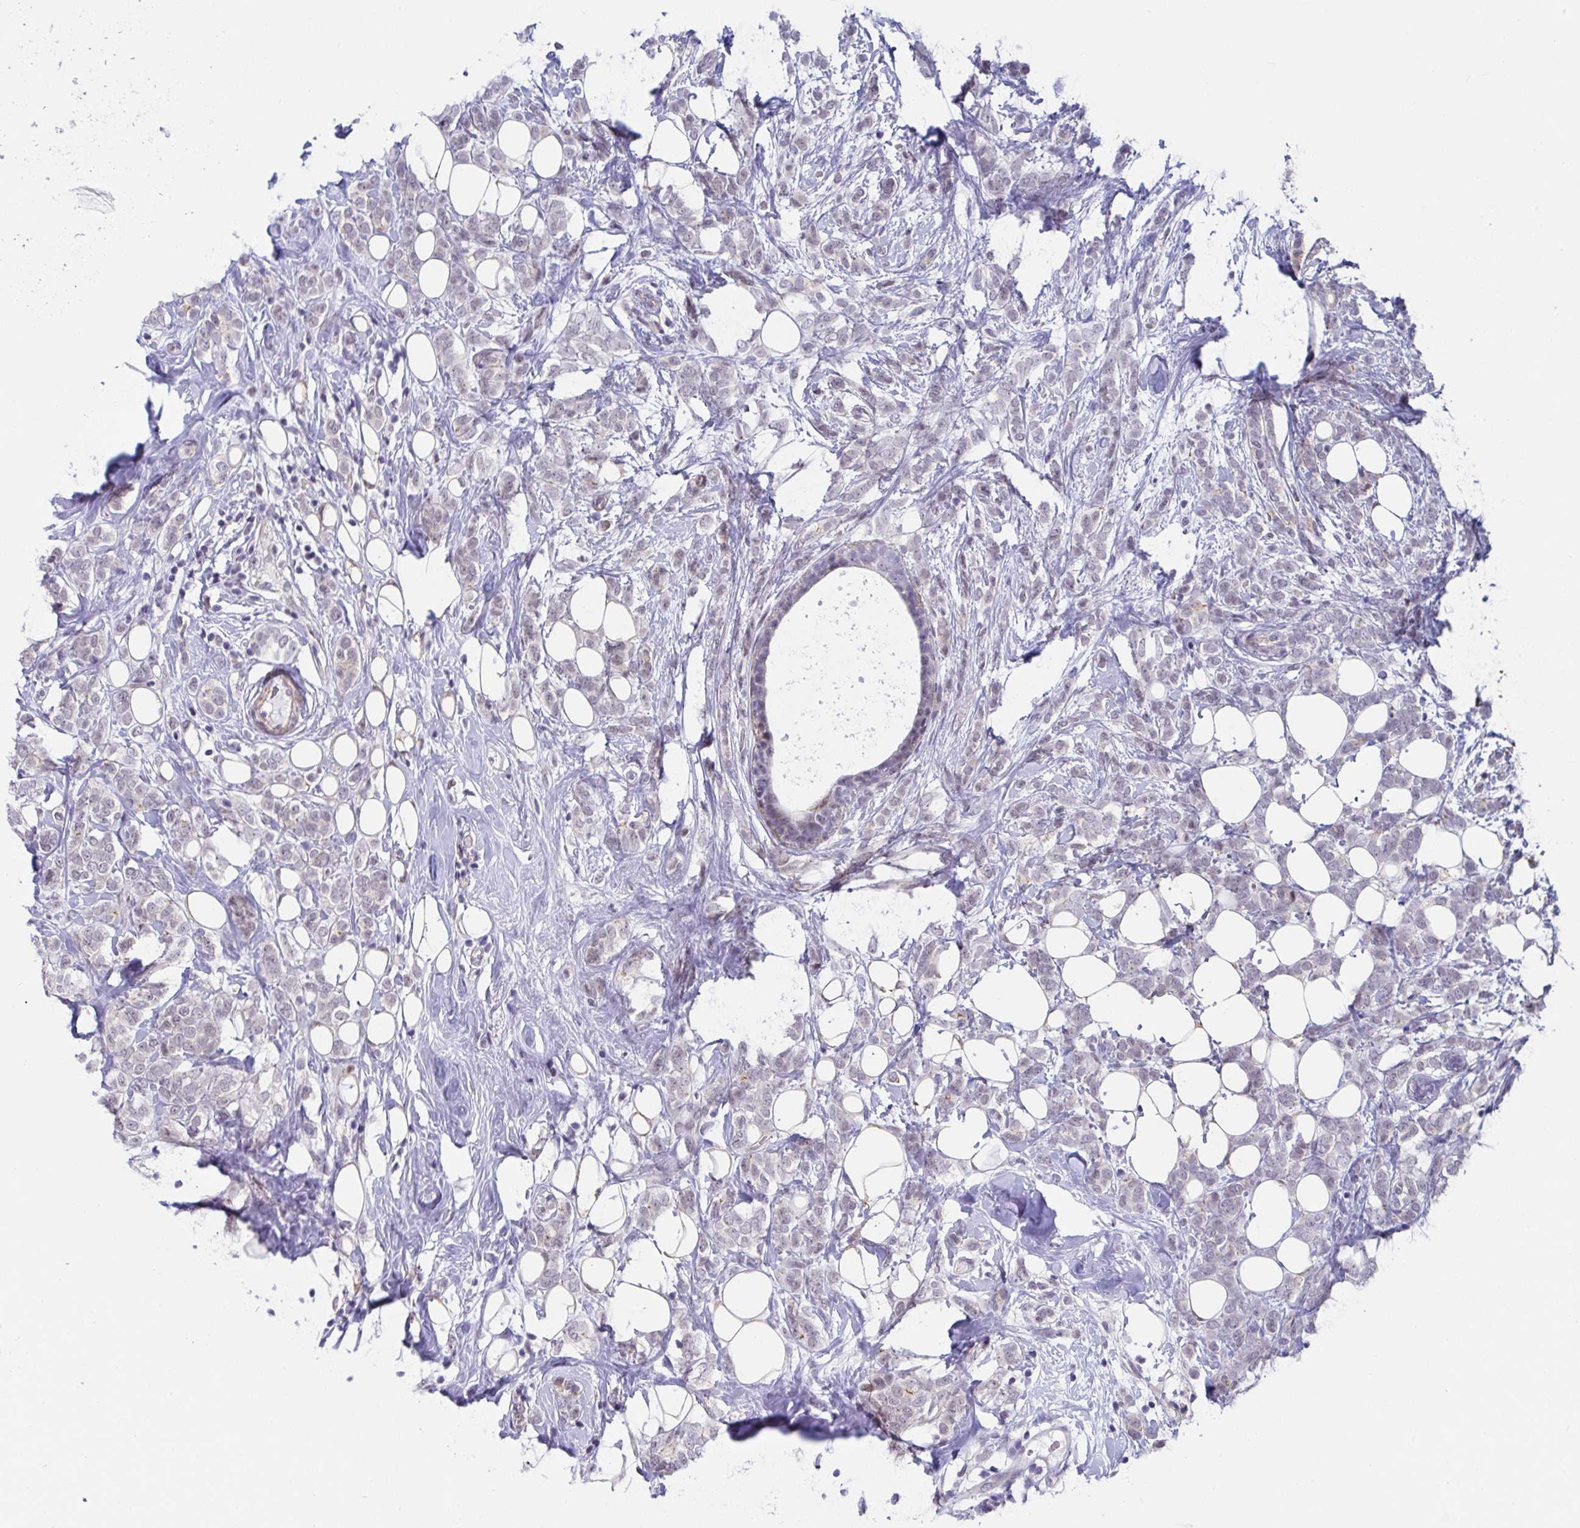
{"staining": {"intensity": "negative", "quantity": "none", "location": "none"}, "tissue": "breast cancer", "cell_type": "Tumor cells", "image_type": "cancer", "snomed": [{"axis": "morphology", "description": "Lobular carcinoma"}, {"axis": "topography", "description": "Breast"}], "caption": "Photomicrograph shows no significant protein positivity in tumor cells of lobular carcinoma (breast). Nuclei are stained in blue.", "gene": "WDR72", "patient": {"sex": "female", "age": 49}}